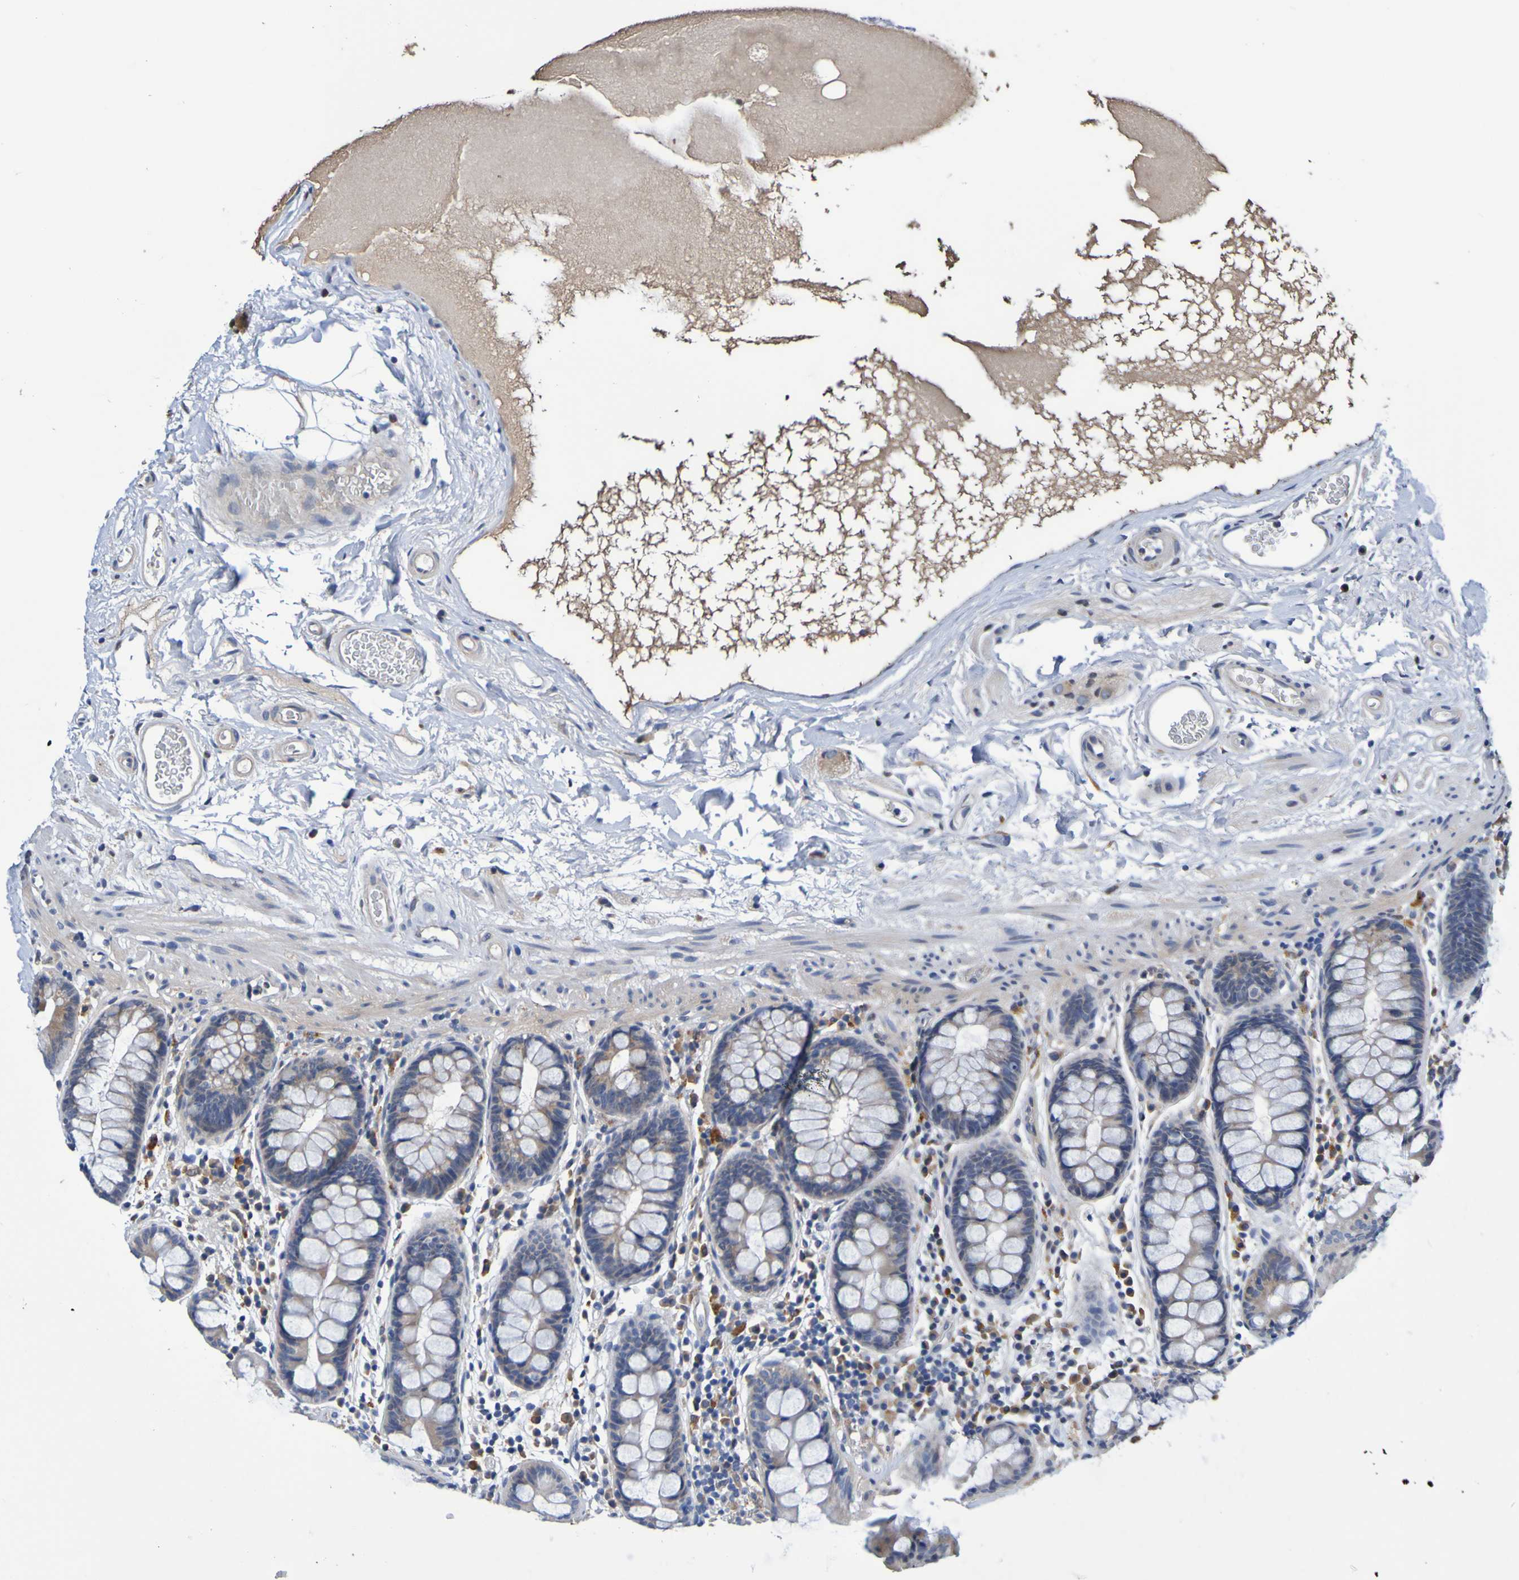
{"staining": {"intensity": "negative", "quantity": "none", "location": "none"}, "tissue": "colon", "cell_type": "Endothelial cells", "image_type": "normal", "snomed": [{"axis": "morphology", "description": "Normal tissue, NOS"}, {"axis": "topography", "description": "Colon"}], "caption": "This micrograph is of benign colon stained with IHC to label a protein in brown with the nuclei are counter-stained blue. There is no positivity in endothelial cells.", "gene": "METAP2", "patient": {"sex": "female", "age": 80}}